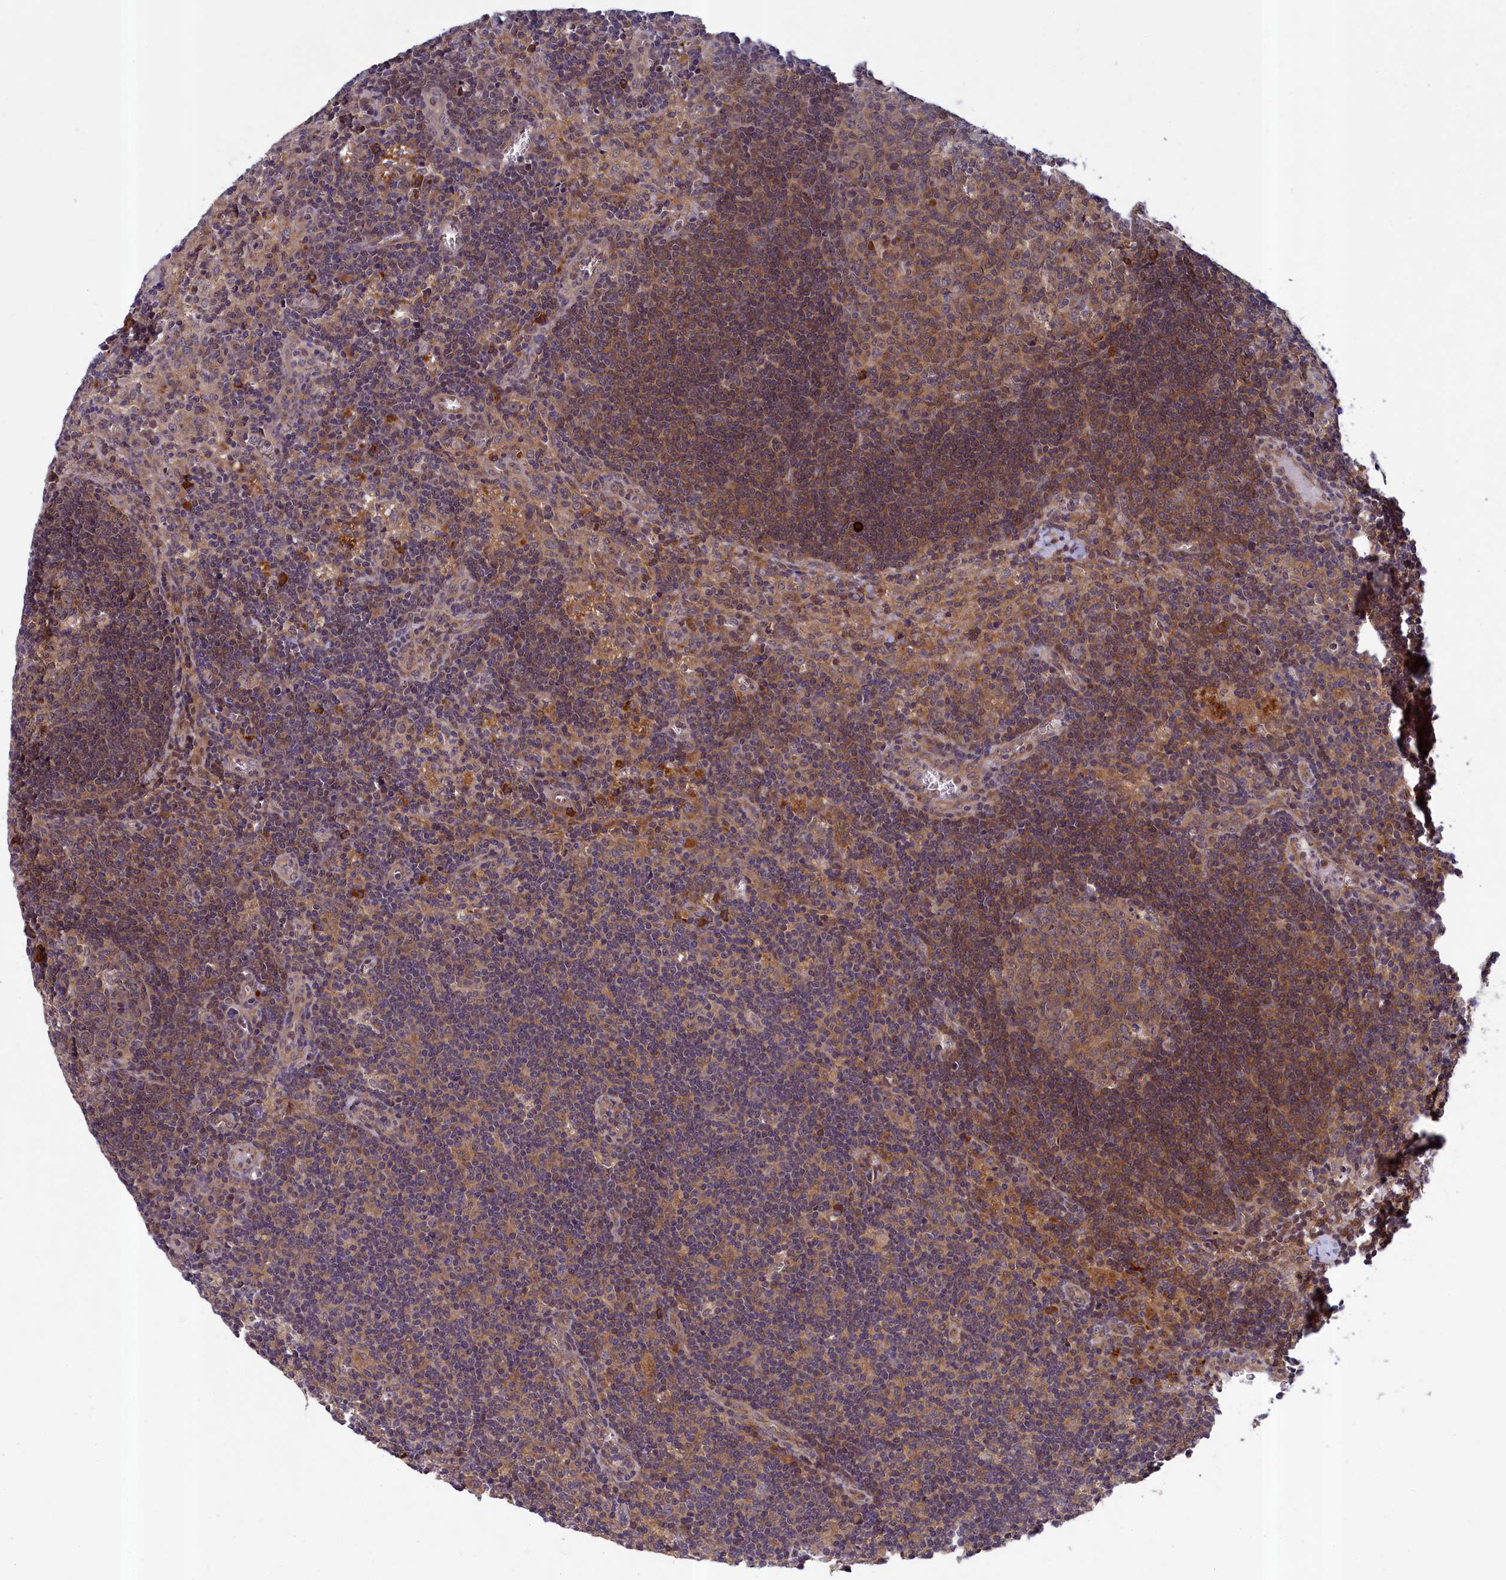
{"staining": {"intensity": "moderate", "quantity": "25%-75%", "location": "cytoplasmic/membranous"}, "tissue": "lymph node", "cell_type": "Germinal center cells", "image_type": "normal", "snomed": [{"axis": "morphology", "description": "Normal tissue, NOS"}, {"axis": "topography", "description": "Lymph node"}], "caption": "Lymph node stained with DAB (3,3'-diaminobenzidine) IHC reveals medium levels of moderate cytoplasmic/membranous expression in about 25%-75% of germinal center cells.", "gene": "NUBP1", "patient": {"sex": "male", "age": 58}}